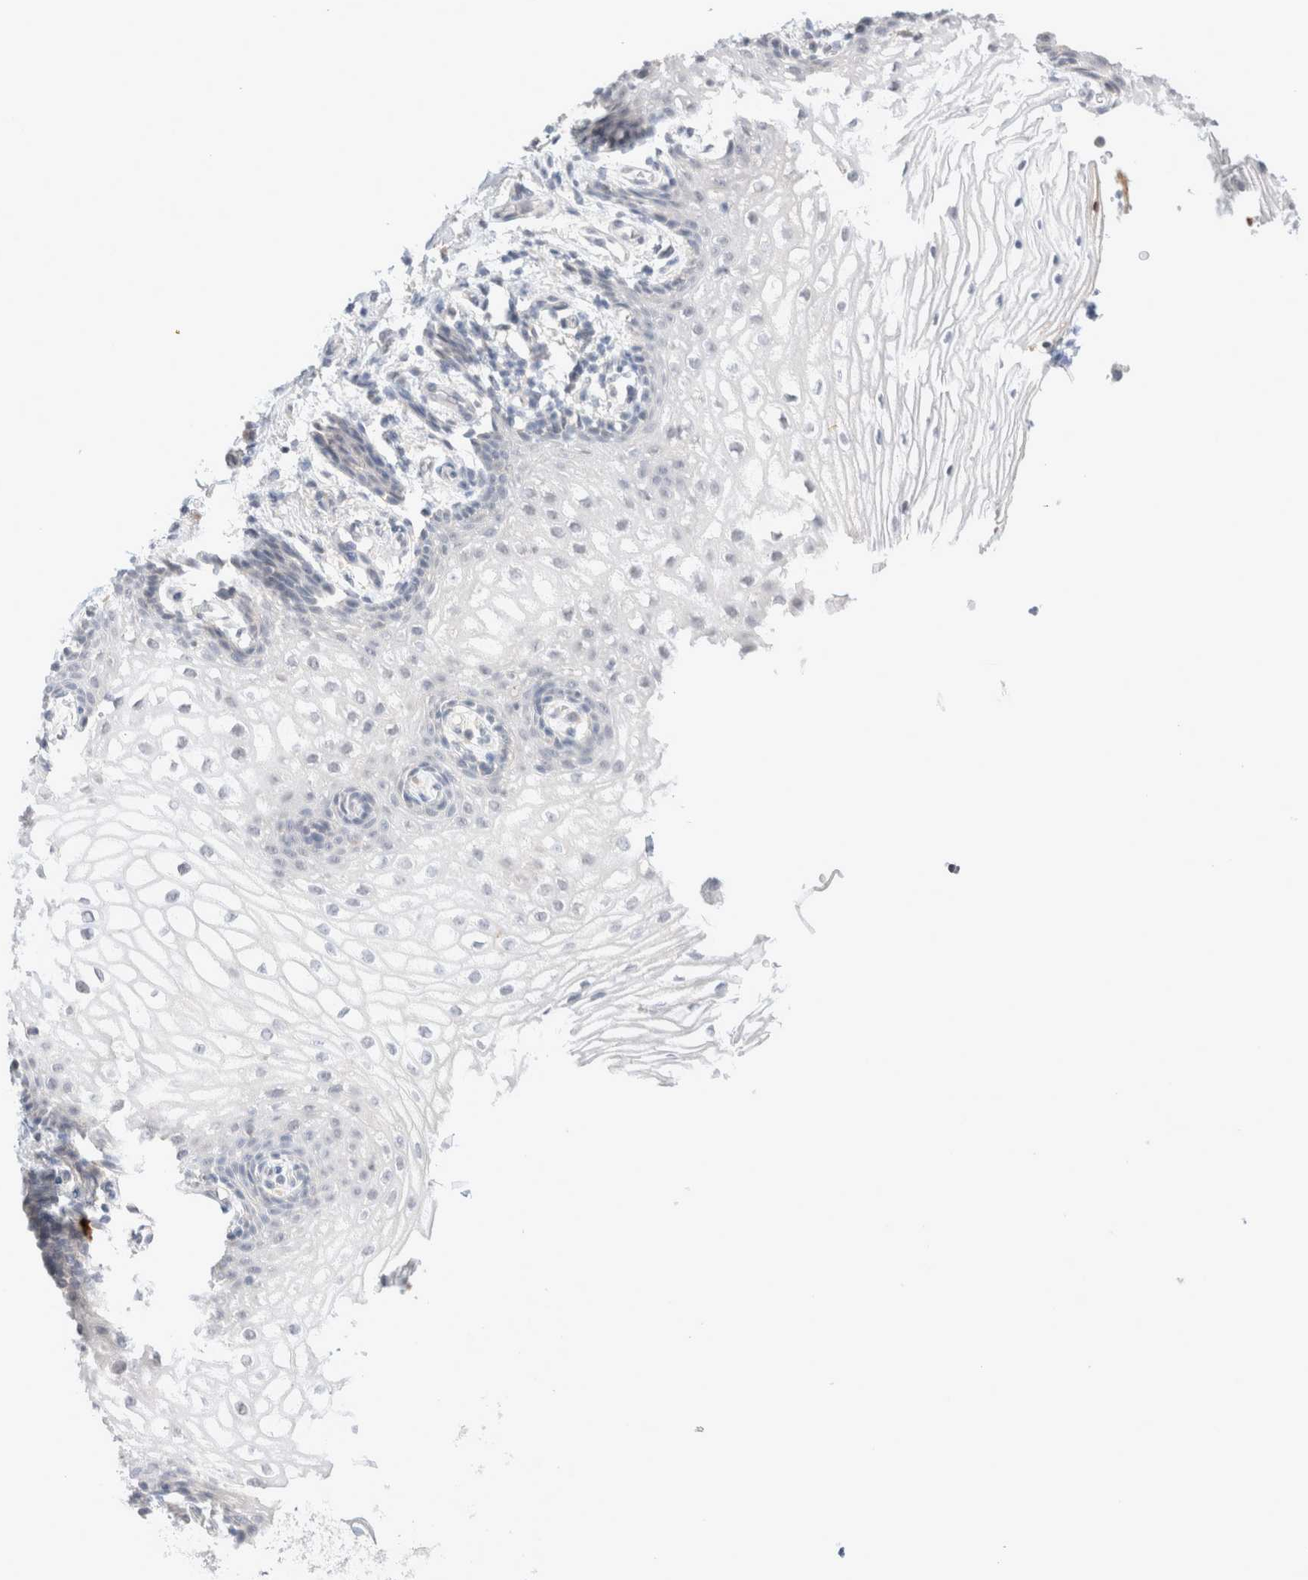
{"staining": {"intensity": "negative", "quantity": "none", "location": "none"}, "tissue": "vagina", "cell_type": "Squamous epithelial cells", "image_type": "normal", "snomed": [{"axis": "morphology", "description": "Normal tissue, NOS"}, {"axis": "topography", "description": "Vagina"}], "caption": "IHC photomicrograph of unremarkable vagina stained for a protein (brown), which displays no expression in squamous epithelial cells. The staining is performed using DAB (3,3'-diaminobenzidine) brown chromogen with nuclei counter-stained in using hematoxylin.", "gene": "SPATA20", "patient": {"sex": "female", "age": 60}}